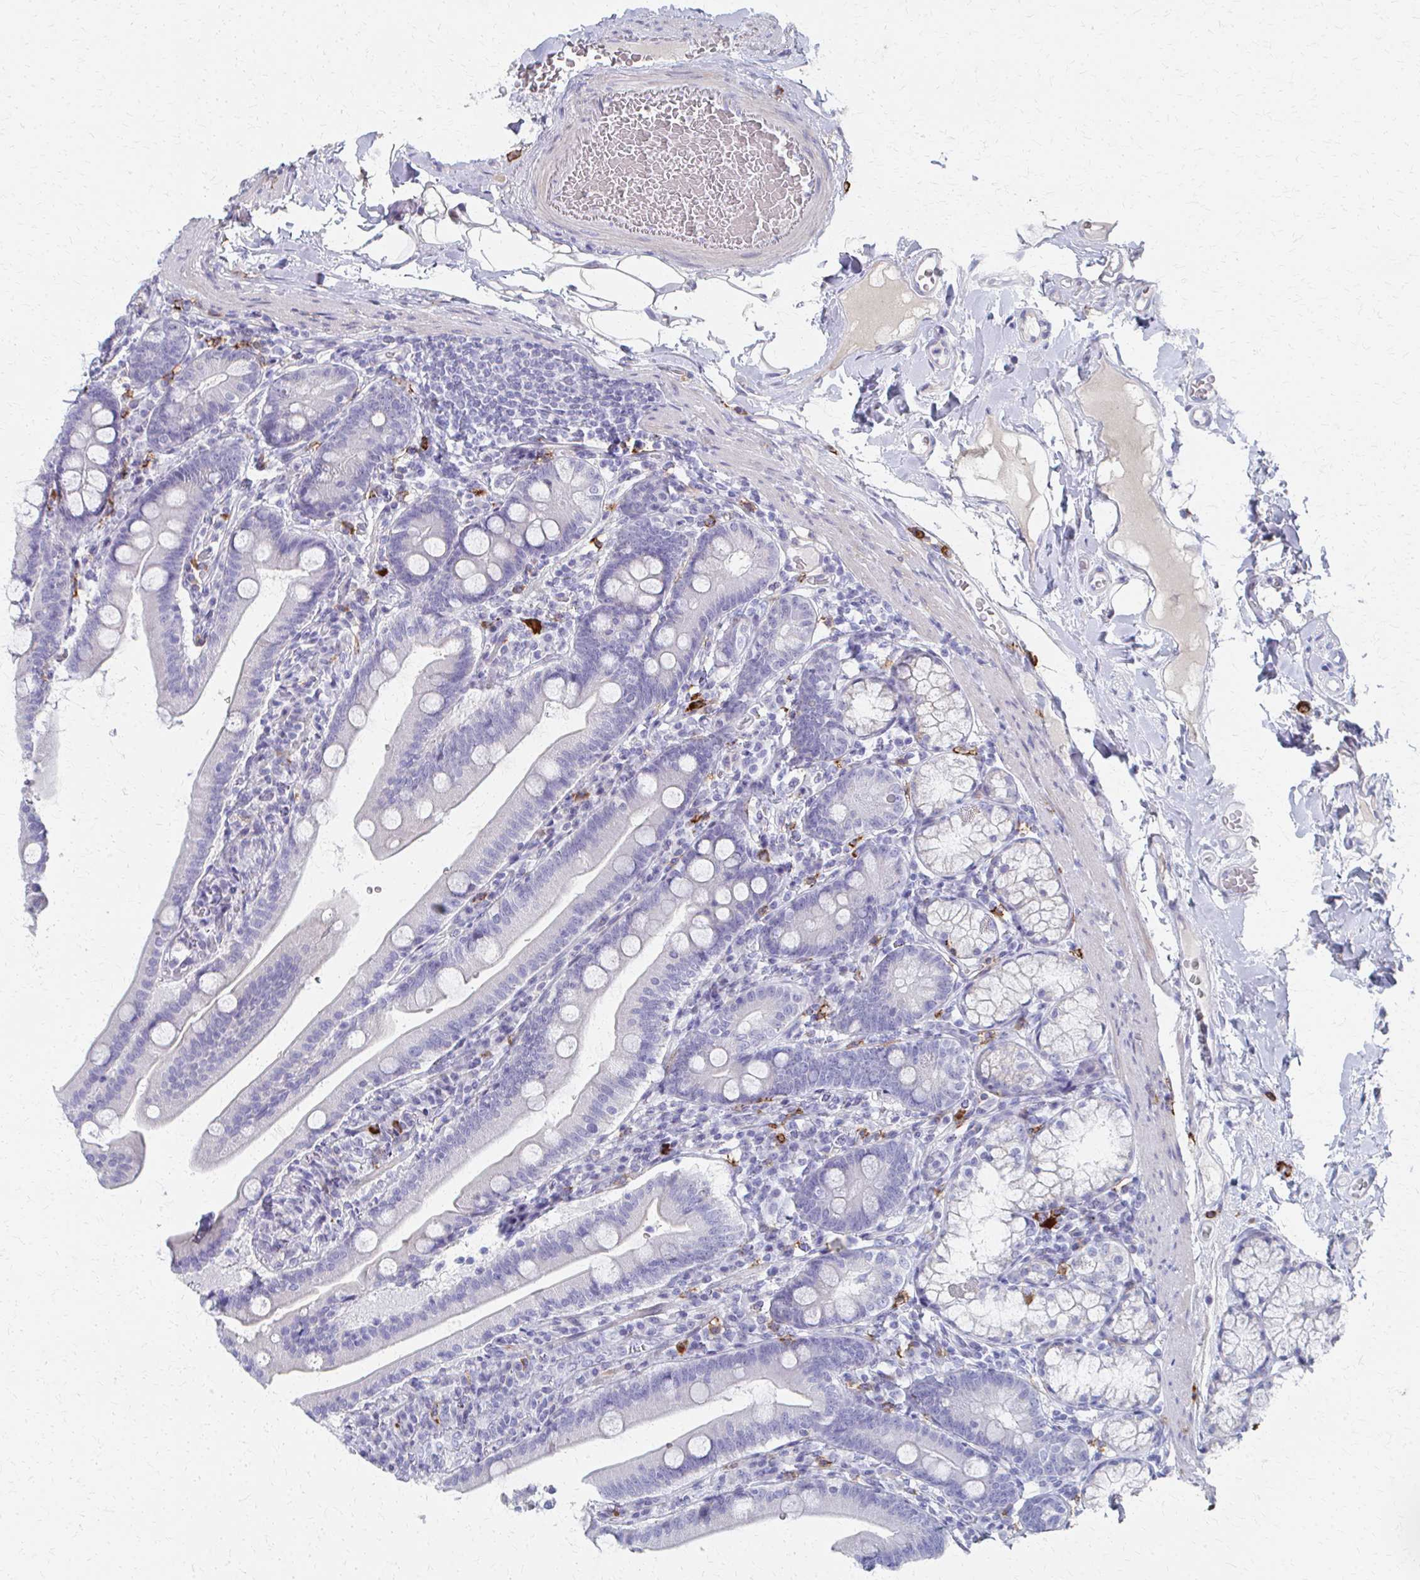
{"staining": {"intensity": "negative", "quantity": "none", "location": "none"}, "tissue": "duodenum", "cell_type": "Glandular cells", "image_type": "normal", "snomed": [{"axis": "morphology", "description": "Normal tissue, NOS"}, {"axis": "topography", "description": "Duodenum"}], "caption": "Immunohistochemistry of benign duodenum demonstrates no positivity in glandular cells. (Immunohistochemistry, brightfield microscopy, high magnification).", "gene": "MS4A2", "patient": {"sex": "female", "age": 67}}